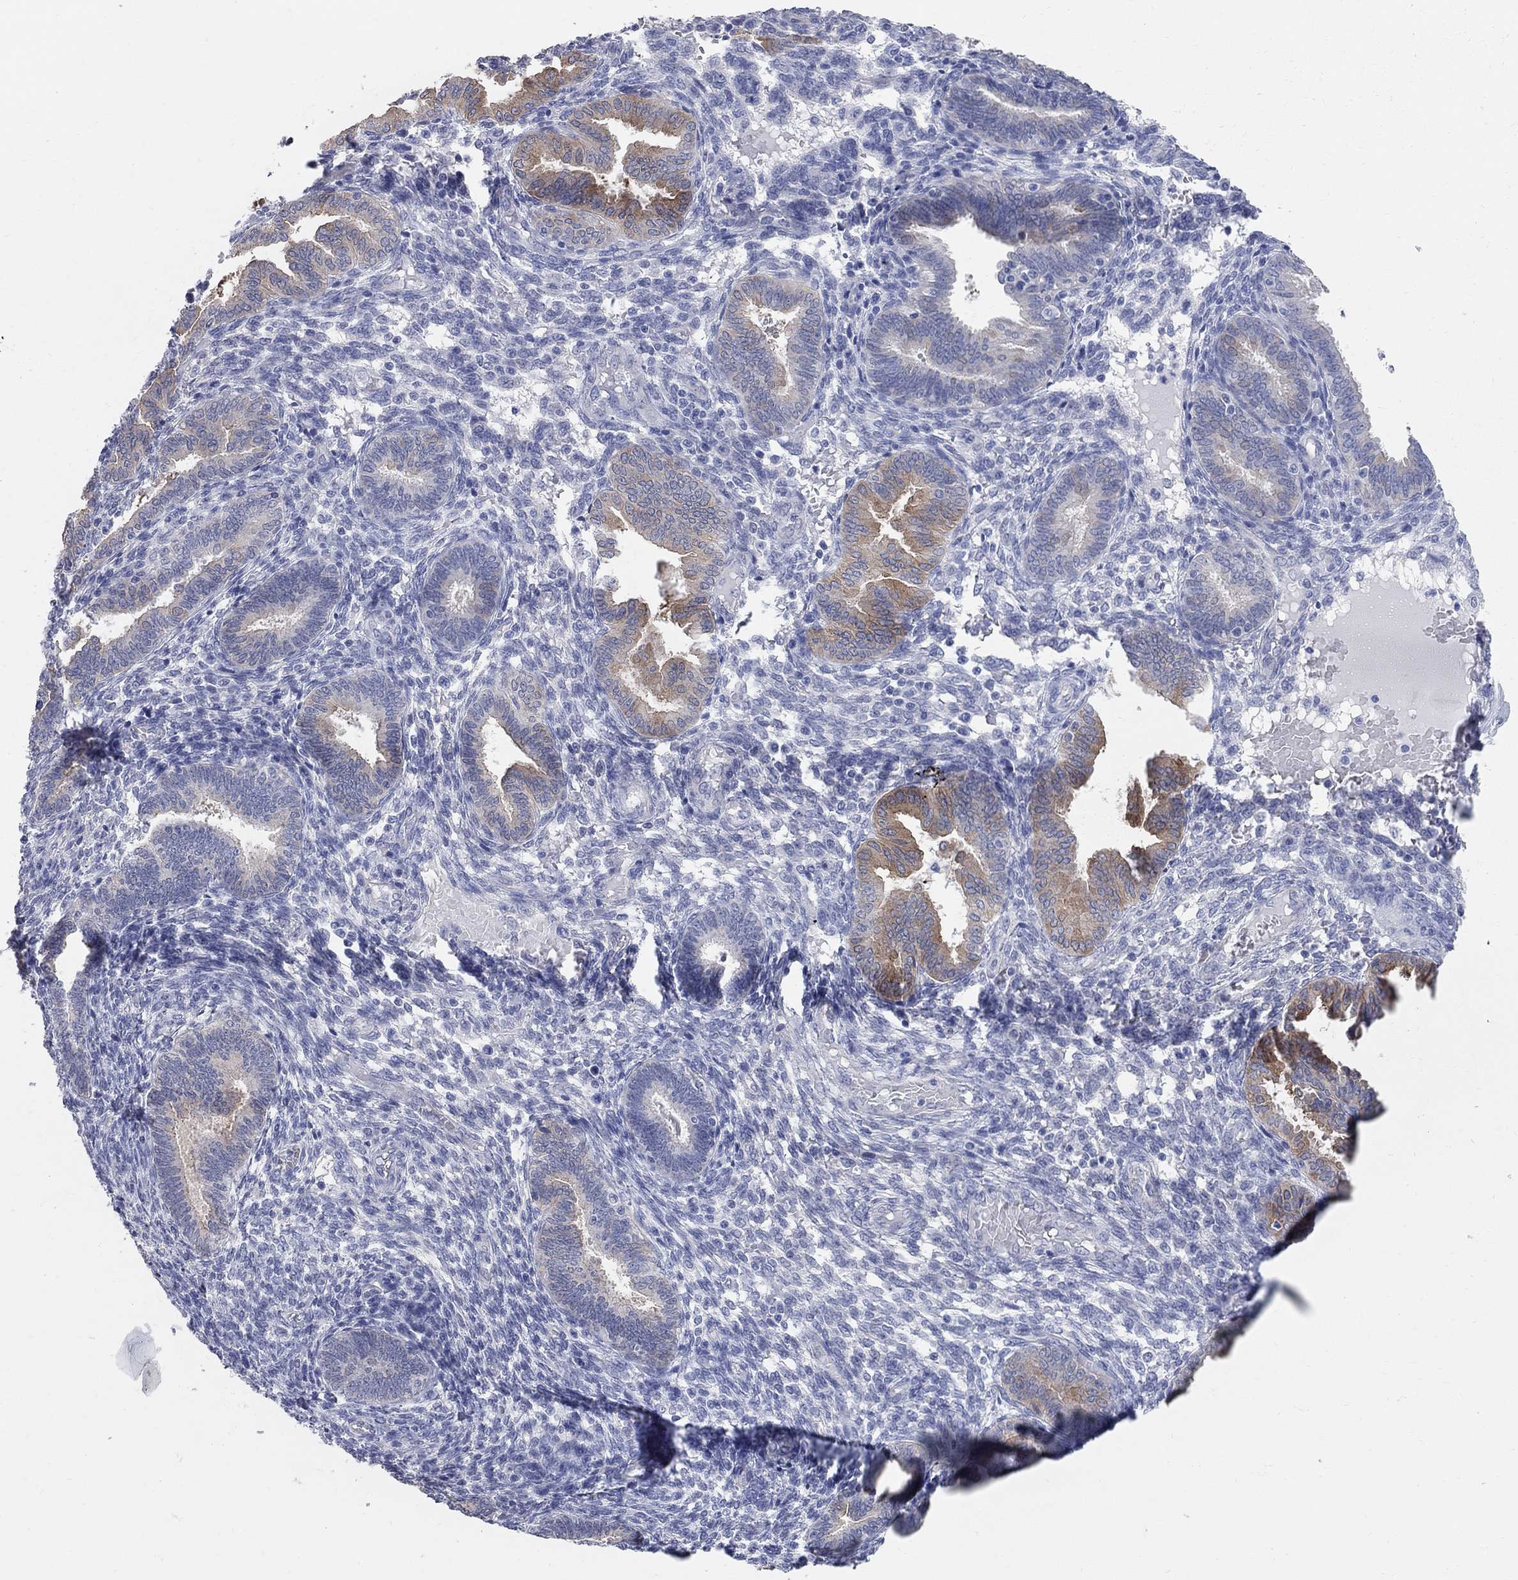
{"staining": {"intensity": "negative", "quantity": "none", "location": "none"}, "tissue": "endometrium", "cell_type": "Cells in endometrial stroma", "image_type": "normal", "snomed": [{"axis": "morphology", "description": "Normal tissue, NOS"}, {"axis": "topography", "description": "Endometrium"}], "caption": "High power microscopy image of an immunohistochemistry (IHC) photomicrograph of benign endometrium, revealing no significant positivity in cells in endometrial stroma.", "gene": "AOX1", "patient": {"sex": "female", "age": 42}}